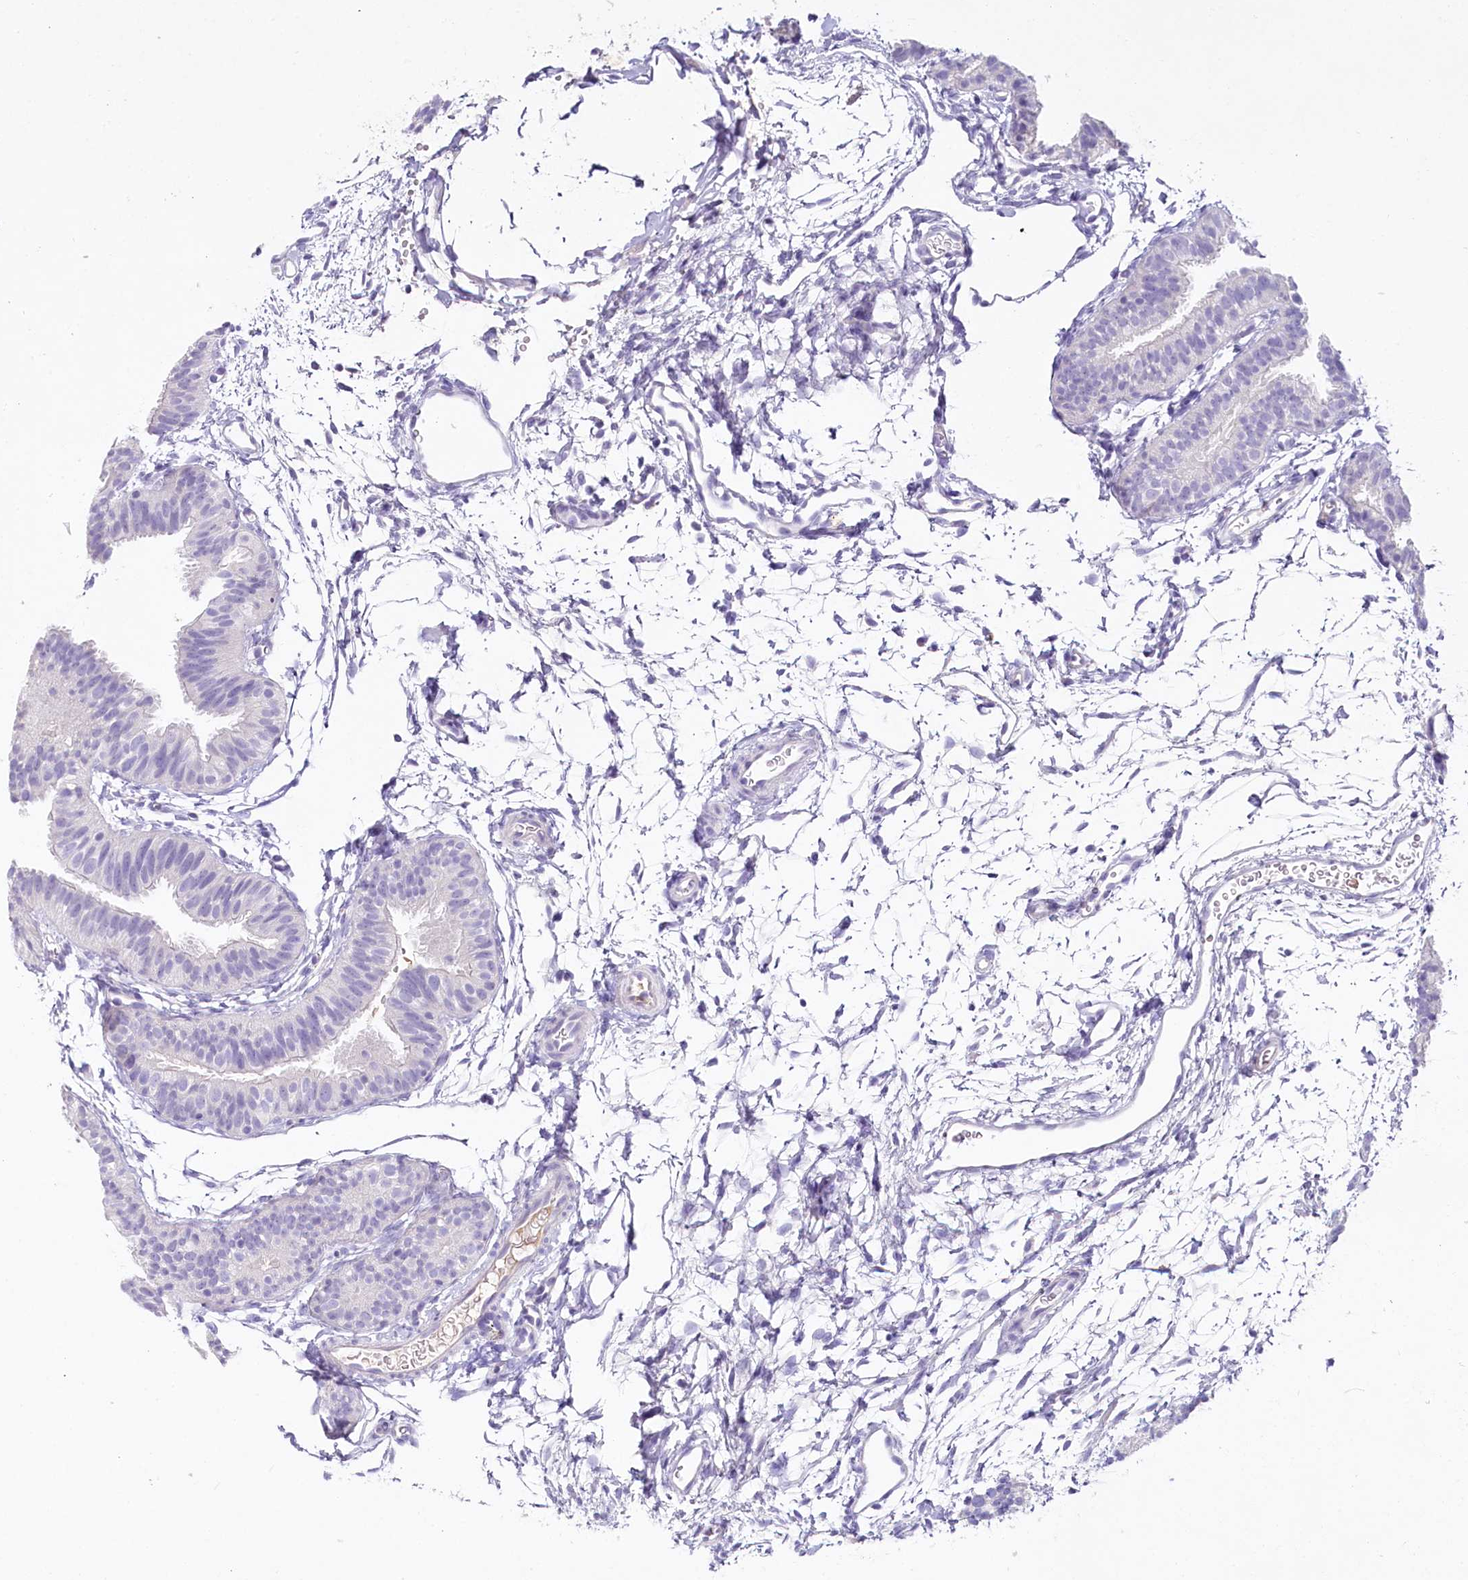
{"staining": {"intensity": "negative", "quantity": "none", "location": "none"}, "tissue": "fallopian tube", "cell_type": "Glandular cells", "image_type": "normal", "snomed": [{"axis": "morphology", "description": "Normal tissue, NOS"}, {"axis": "topography", "description": "Fallopian tube"}], "caption": "This micrograph is of benign fallopian tube stained with immunohistochemistry to label a protein in brown with the nuclei are counter-stained blue. There is no expression in glandular cells.", "gene": "HPD", "patient": {"sex": "female", "age": 35}}